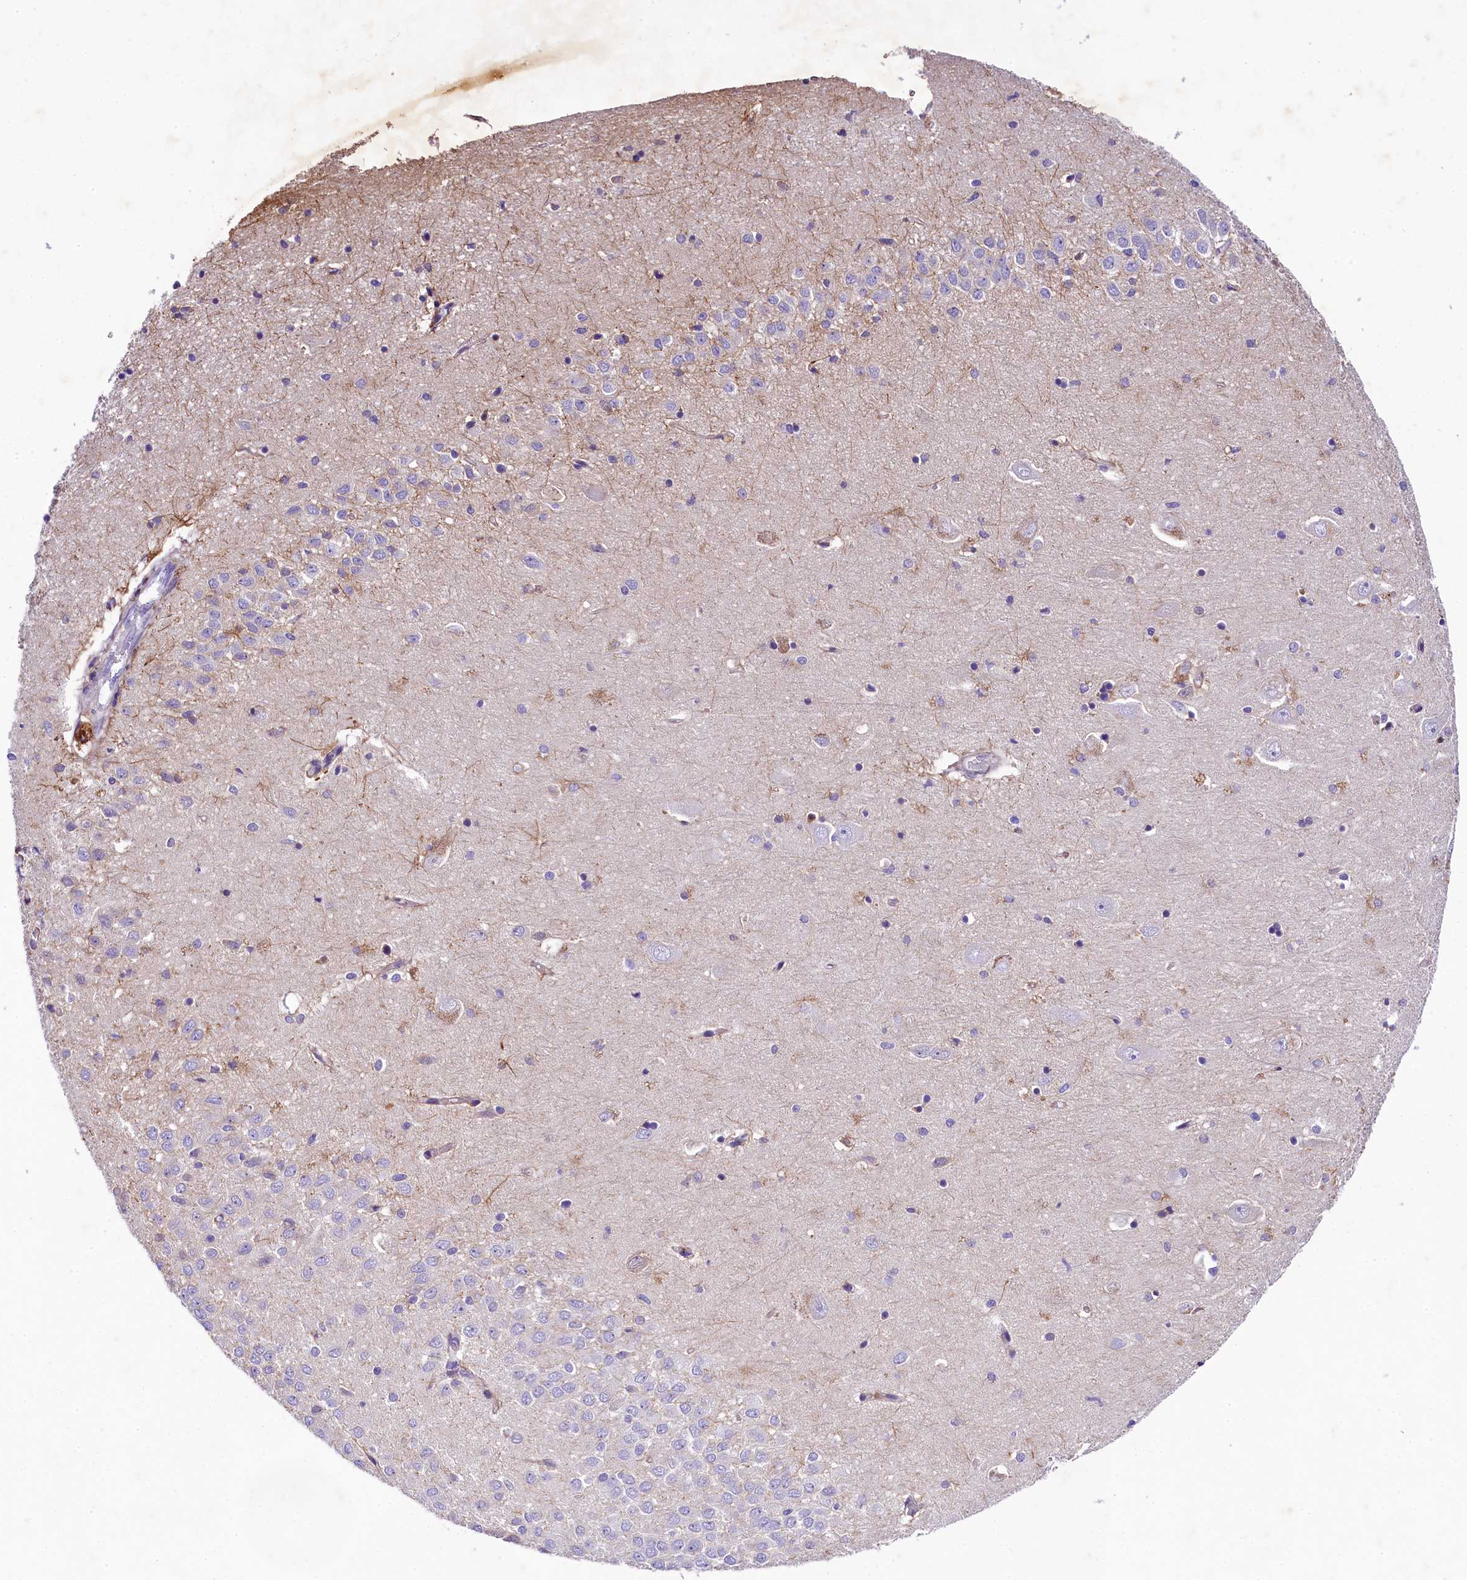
{"staining": {"intensity": "moderate", "quantity": "<25%", "location": "cytoplasmic/membranous"}, "tissue": "hippocampus", "cell_type": "Glial cells", "image_type": "normal", "snomed": [{"axis": "morphology", "description": "Normal tissue, NOS"}, {"axis": "topography", "description": "Hippocampus"}], "caption": "About <25% of glial cells in normal human hippocampus exhibit moderate cytoplasmic/membranous protein positivity as visualized by brown immunohistochemical staining.", "gene": "SOD3", "patient": {"sex": "female", "age": 64}}